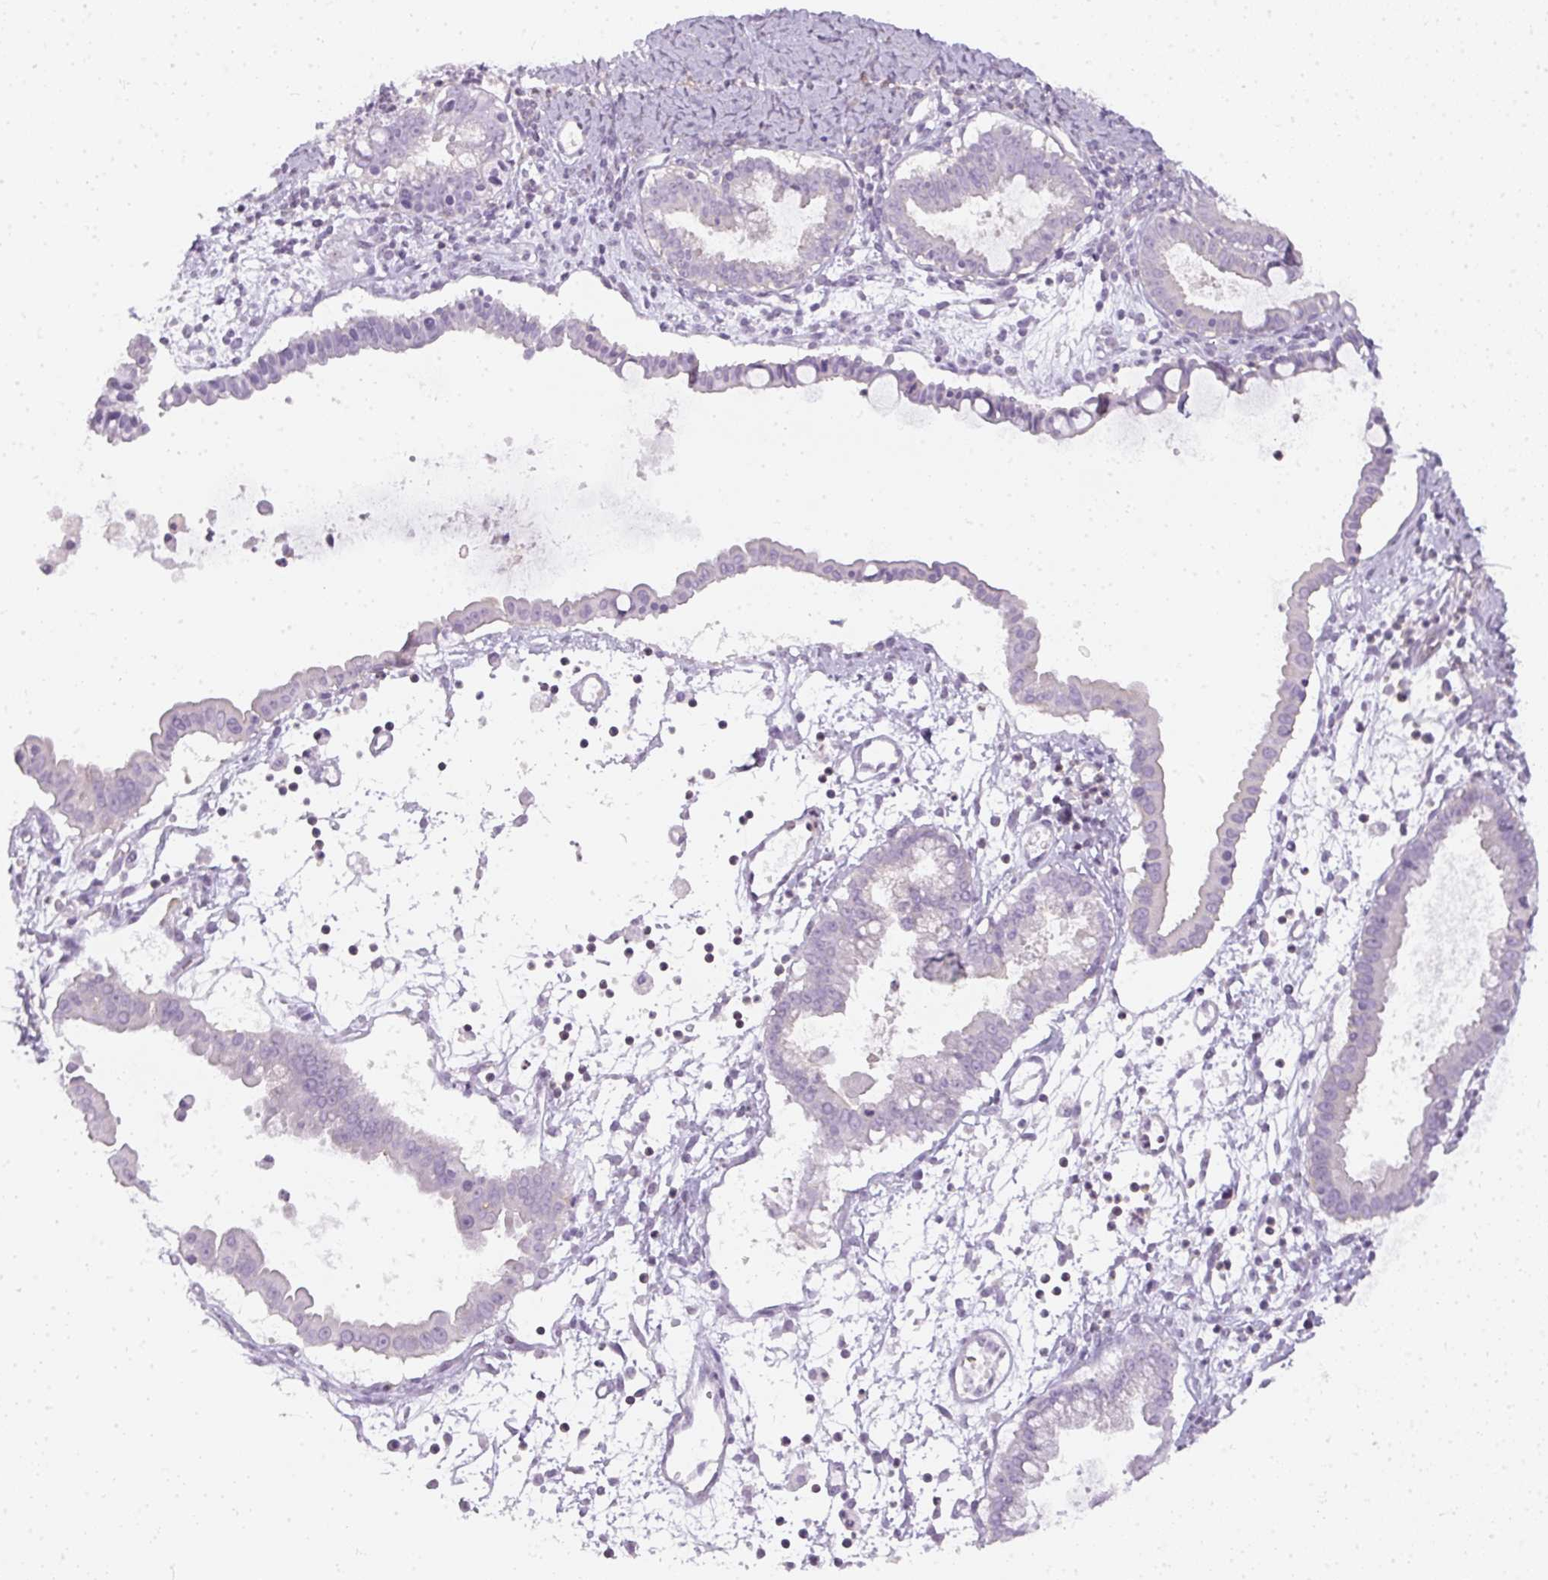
{"staining": {"intensity": "negative", "quantity": "none", "location": "none"}, "tissue": "ovarian cancer", "cell_type": "Tumor cells", "image_type": "cancer", "snomed": [{"axis": "morphology", "description": "Cystadenocarcinoma, mucinous, NOS"}, {"axis": "topography", "description": "Ovary"}], "caption": "Immunohistochemical staining of human mucinous cystadenocarcinoma (ovarian) shows no significant positivity in tumor cells.", "gene": "TMEM42", "patient": {"sex": "female", "age": 61}}